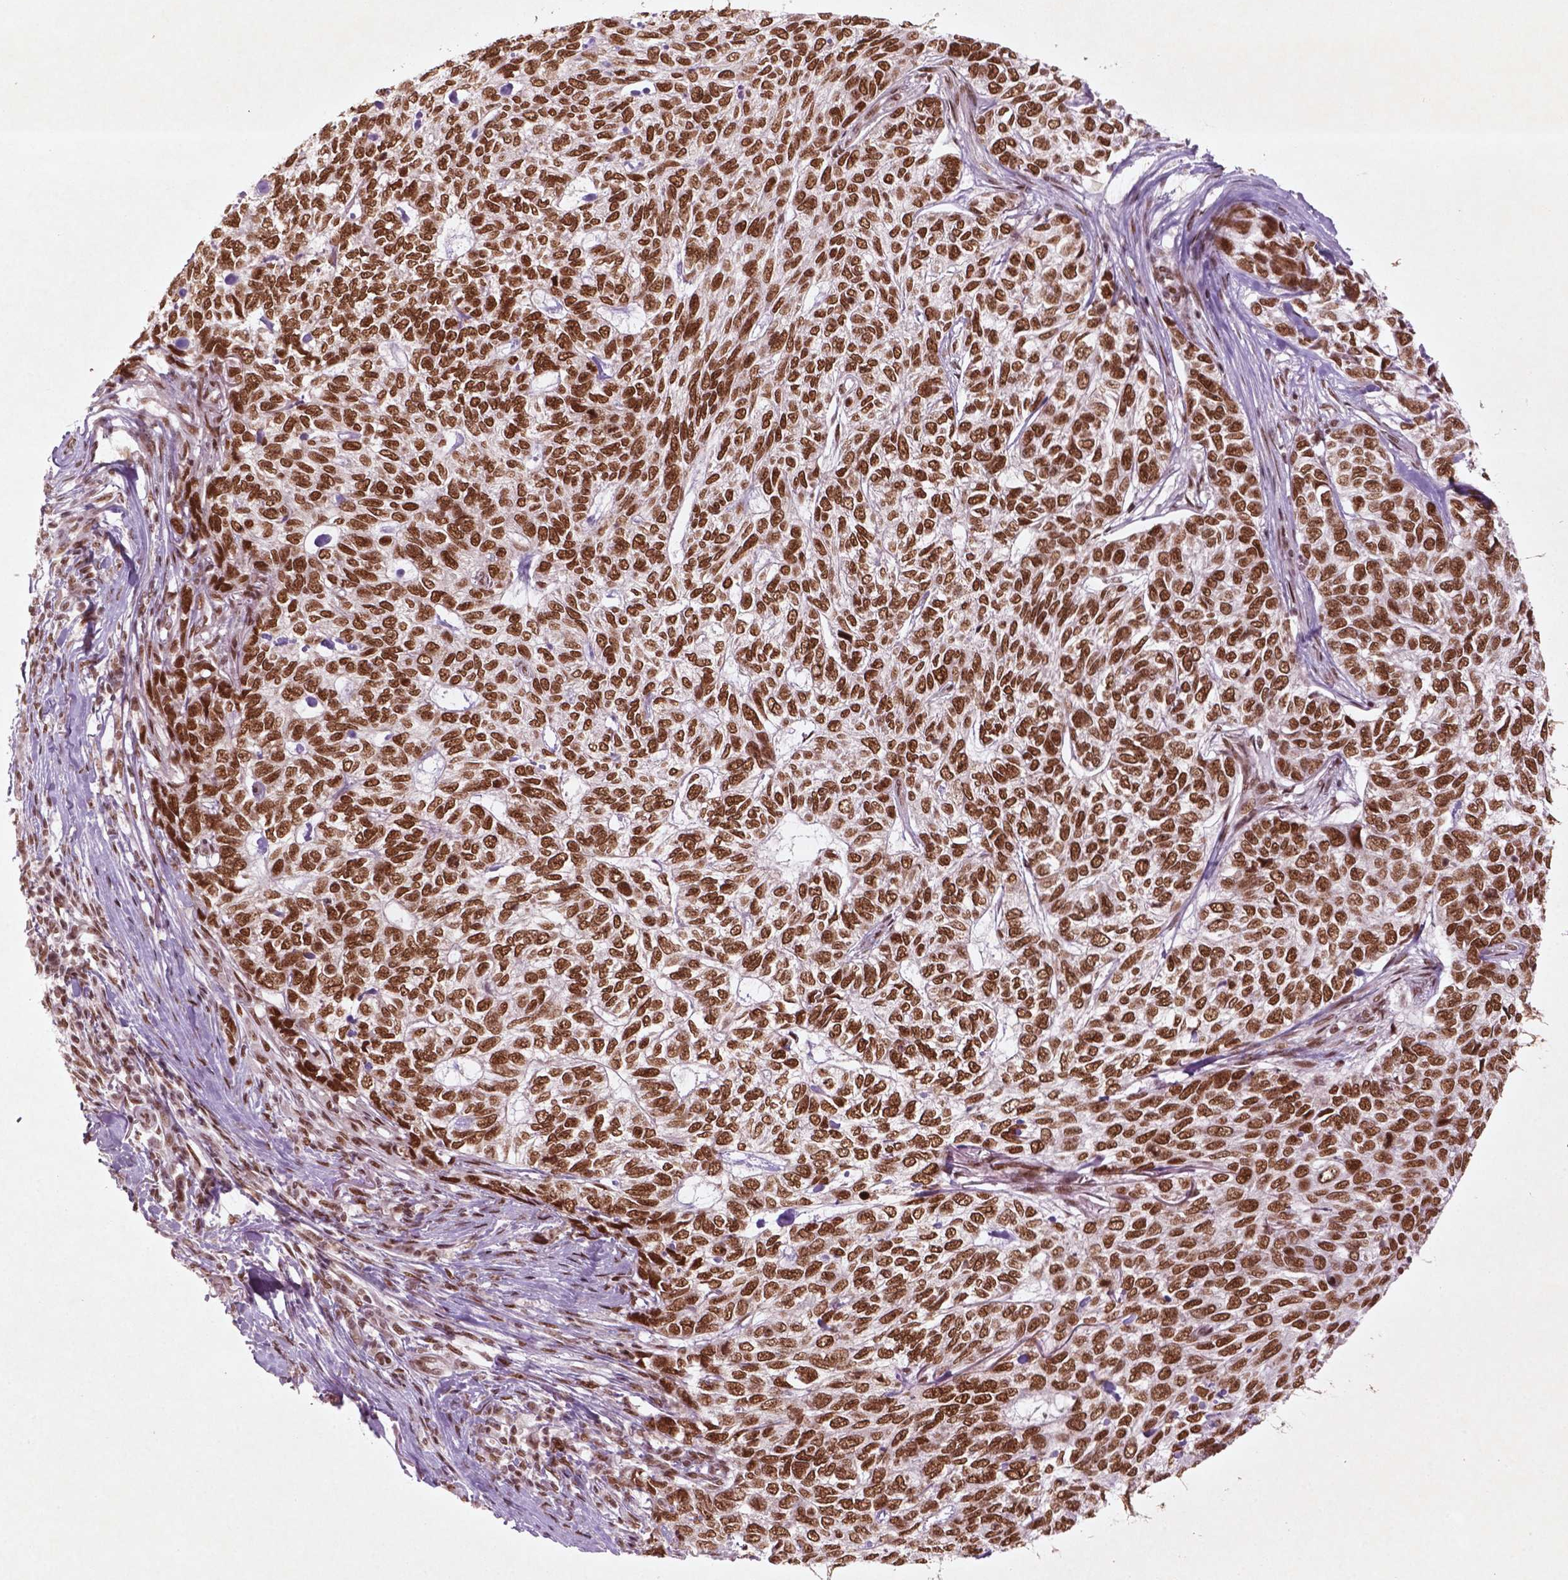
{"staining": {"intensity": "strong", "quantity": ">75%", "location": "nuclear"}, "tissue": "skin cancer", "cell_type": "Tumor cells", "image_type": "cancer", "snomed": [{"axis": "morphology", "description": "Basal cell carcinoma"}, {"axis": "topography", "description": "Skin"}], "caption": "There is high levels of strong nuclear expression in tumor cells of skin cancer, as demonstrated by immunohistochemical staining (brown color).", "gene": "HMG20B", "patient": {"sex": "female", "age": 65}}